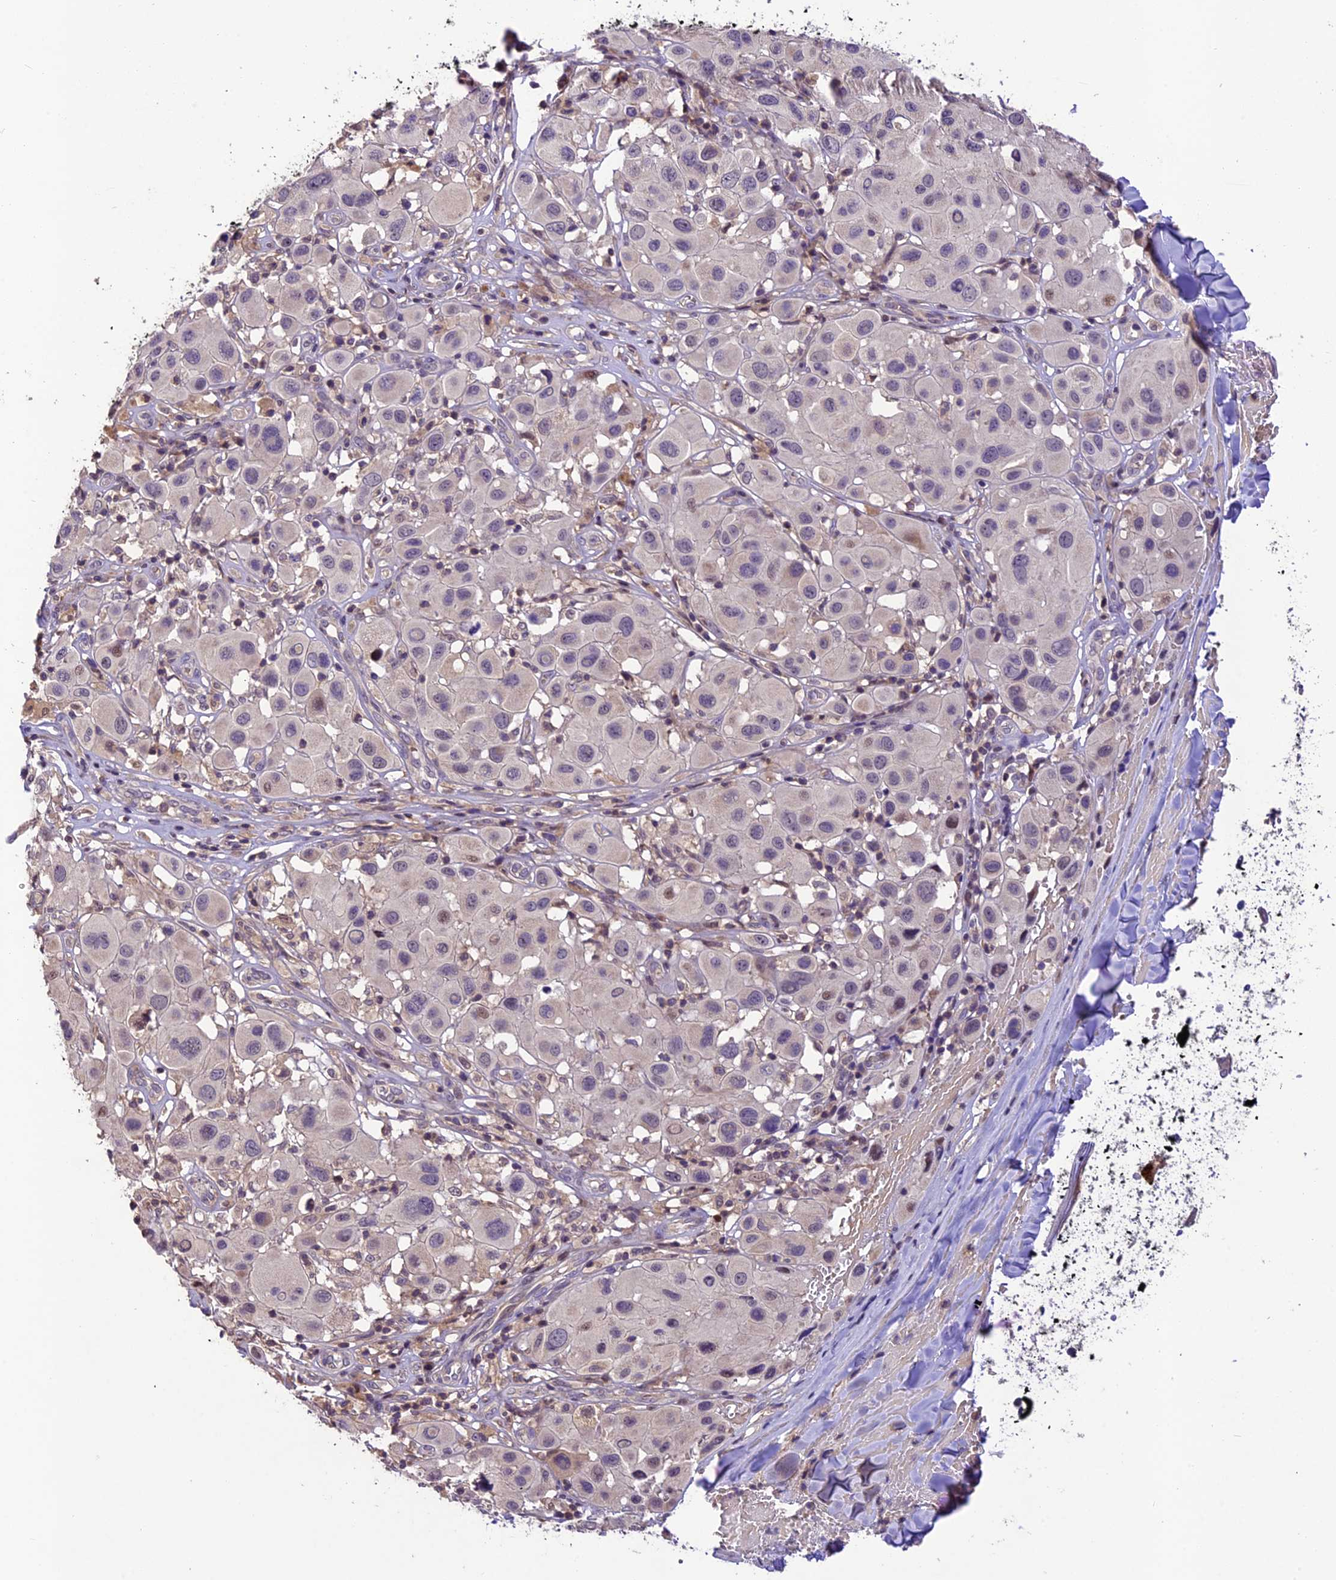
{"staining": {"intensity": "negative", "quantity": "none", "location": "none"}, "tissue": "melanoma", "cell_type": "Tumor cells", "image_type": "cancer", "snomed": [{"axis": "morphology", "description": "Malignant melanoma, Metastatic site"}, {"axis": "topography", "description": "Skin"}], "caption": "Tumor cells are negative for protein expression in human malignant melanoma (metastatic site).", "gene": "DGKH", "patient": {"sex": "male", "age": 41}}